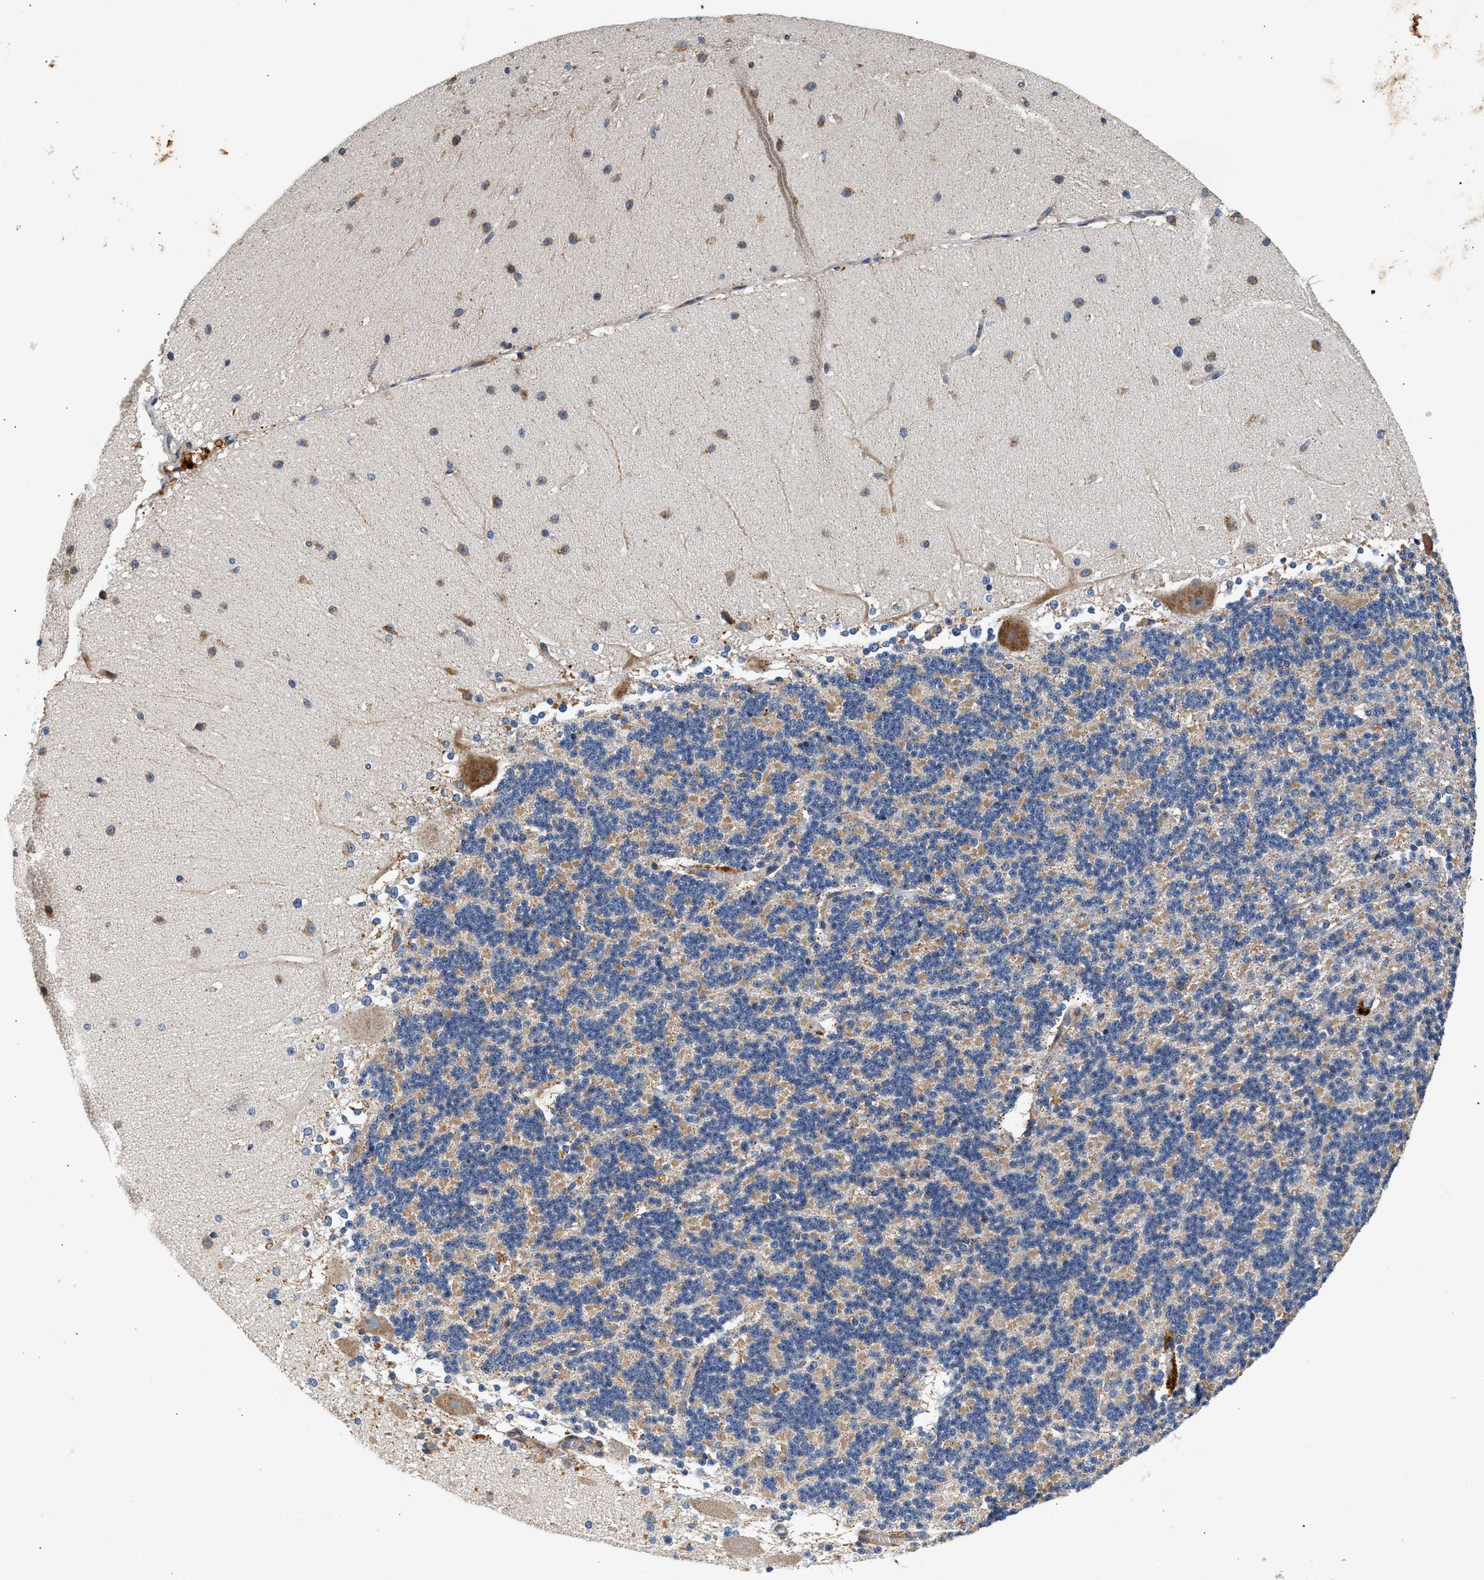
{"staining": {"intensity": "weak", "quantity": "<25%", "location": "cytoplasmic/membranous"}, "tissue": "cerebellum", "cell_type": "Cells in granular layer", "image_type": "normal", "snomed": [{"axis": "morphology", "description": "Normal tissue, NOS"}, {"axis": "topography", "description": "Cerebellum"}], "caption": "Immunohistochemical staining of unremarkable cerebellum exhibits no significant expression in cells in granular layer.", "gene": "IFT74", "patient": {"sex": "female", "age": 19}}